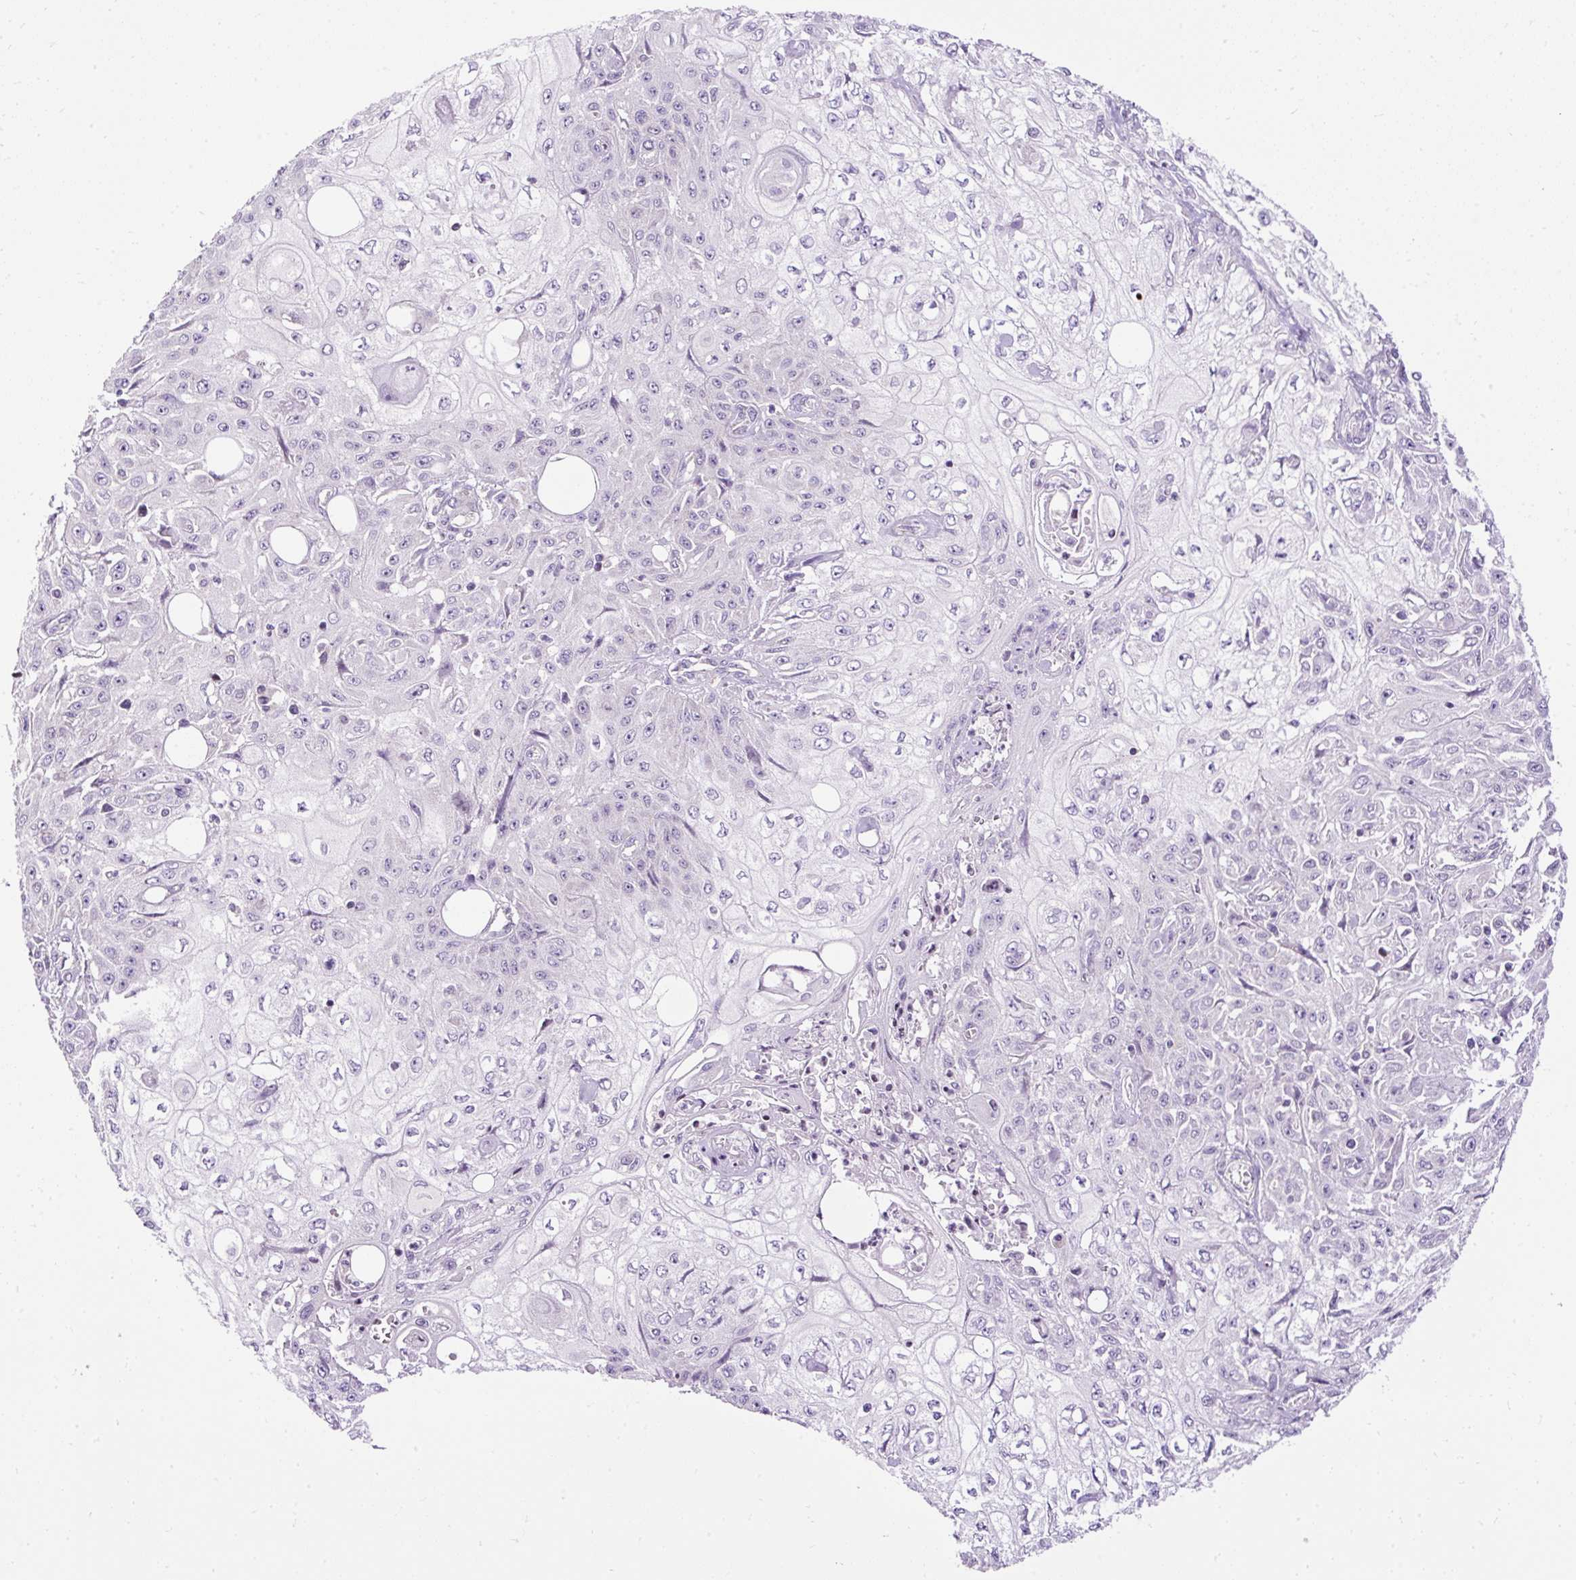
{"staining": {"intensity": "negative", "quantity": "none", "location": "none"}, "tissue": "skin cancer", "cell_type": "Tumor cells", "image_type": "cancer", "snomed": [{"axis": "morphology", "description": "Squamous cell carcinoma, NOS"}, {"axis": "morphology", "description": "Squamous cell carcinoma, metastatic, NOS"}, {"axis": "topography", "description": "Skin"}, {"axis": "topography", "description": "Lymph node"}], "caption": "A histopathology image of squamous cell carcinoma (skin) stained for a protein exhibits no brown staining in tumor cells.", "gene": "FMC1", "patient": {"sex": "male", "age": 75}}